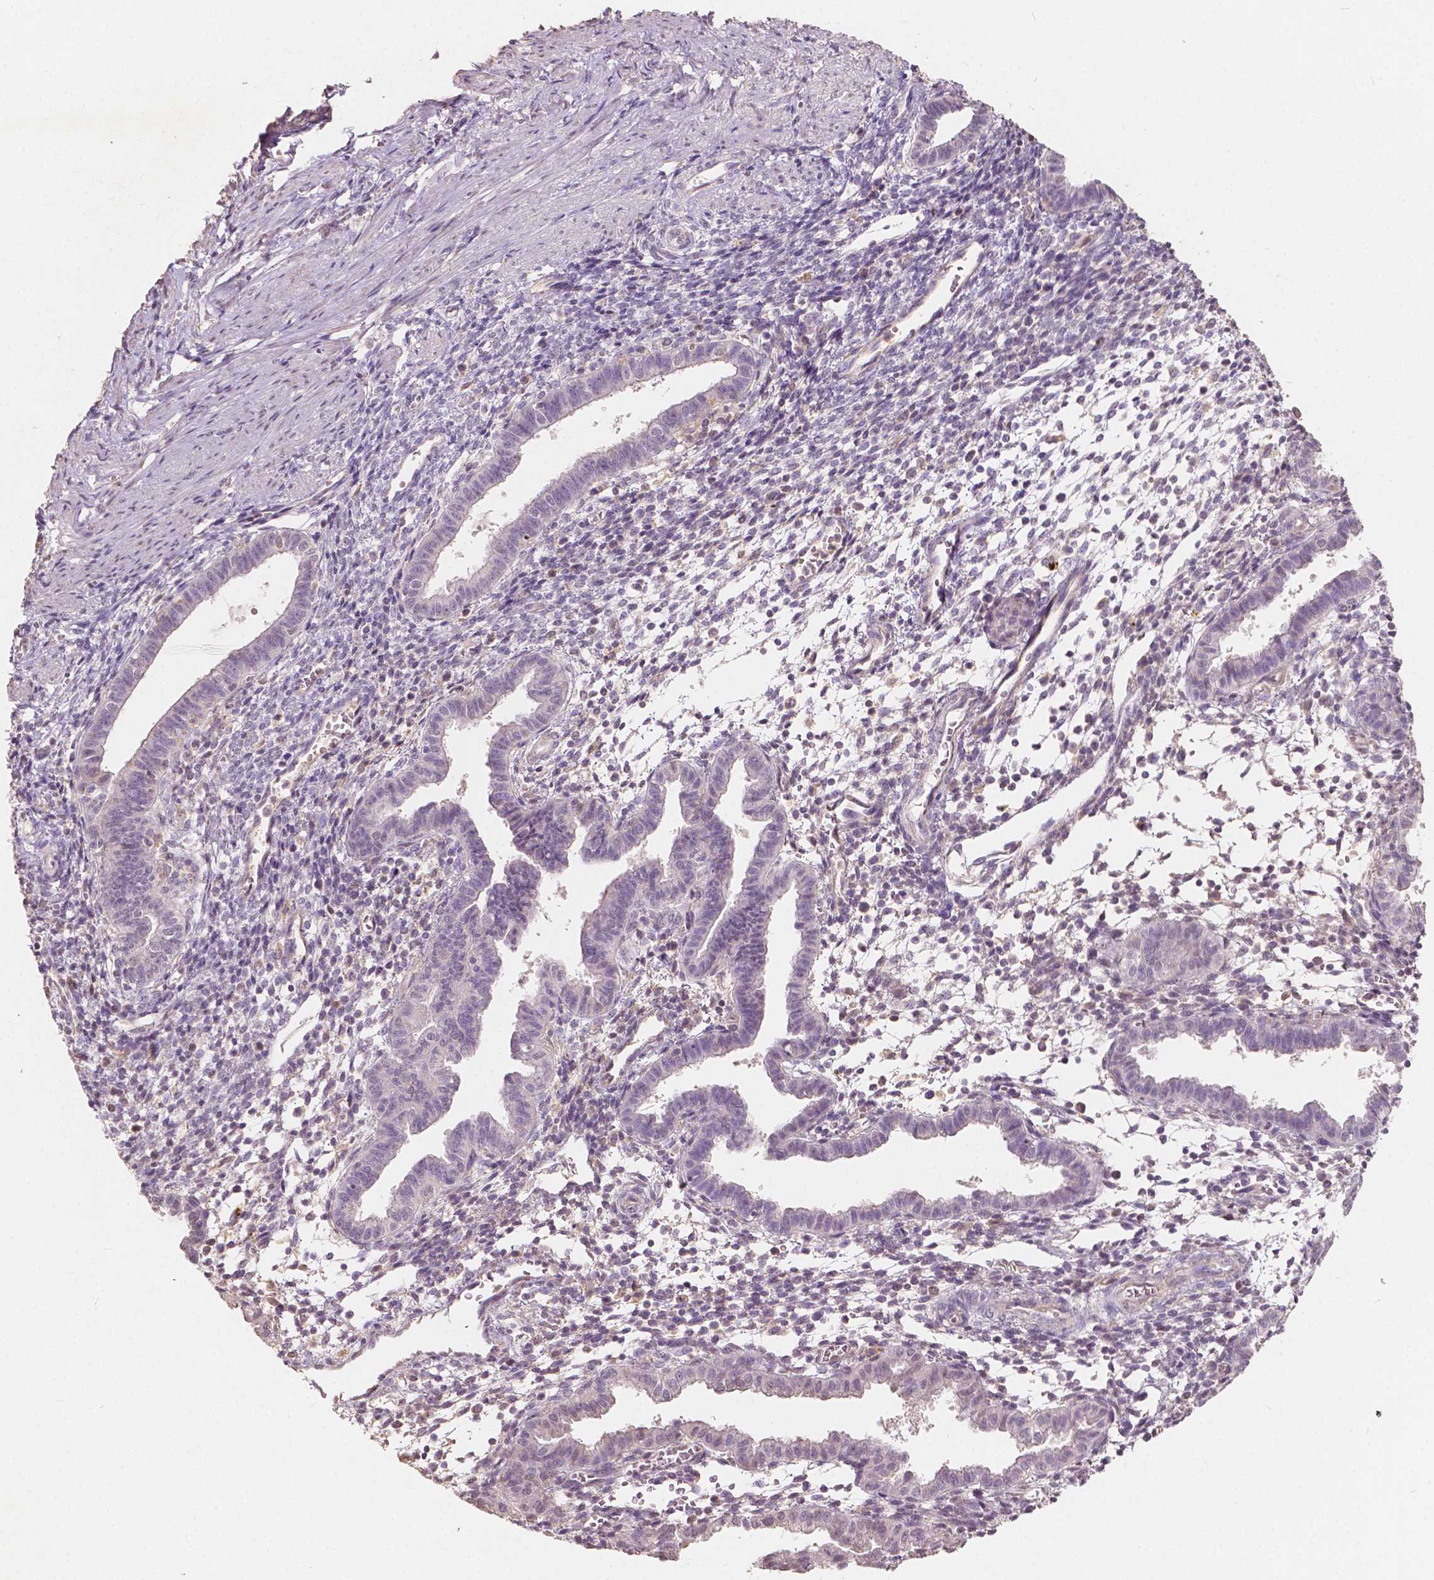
{"staining": {"intensity": "negative", "quantity": "none", "location": "none"}, "tissue": "endometrium", "cell_type": "Cells in endometrial stroma", "image_type": "normal", "snomed": [{"axis": "morphology", "description": "Normal tissue, NOS"}, {"axis": "topography", "description": "Endometrium"}], "caption": "High magnification brightfield microscopy of benign endometrium stained with DAB (3,3'-diaminobenzidine) (brown) and counterstained with hematoxylin (blue): cells in endometrial stroma show no significant expression. (DAB IHC, high magnification).", "gene": "SOX15", "patient": {"sex": "female", "age": 37}}